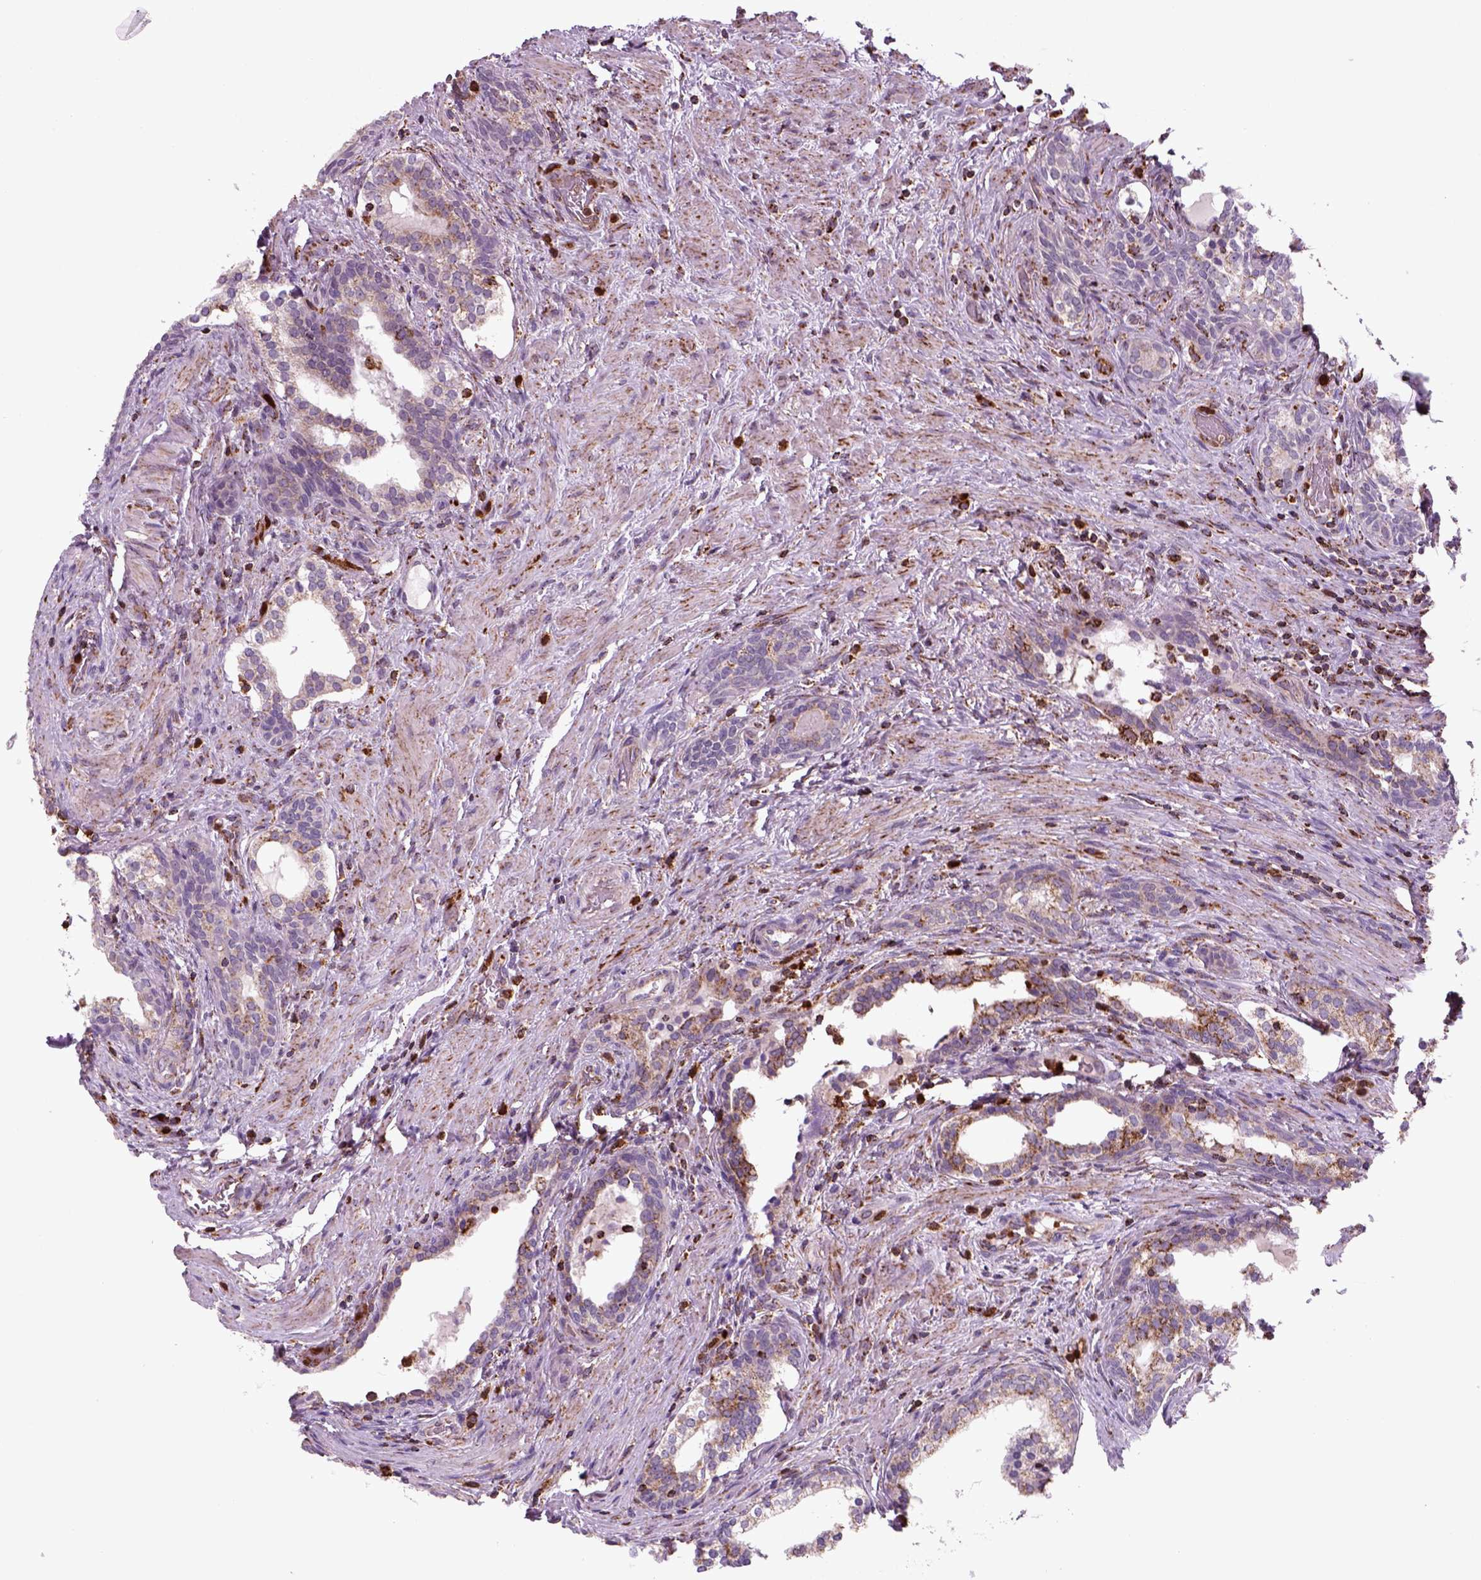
{"staining": {"intensity": "moderate", "quantity": "<25%", "location": "cytoplasmic/membranous"}, "tissue": "prostate cancer", "cell_type": "Tumor cells", "image_type": "cancer", "snomed": [{"axis": "morphology", "description": "Adenocarcinoma, NOS"}, {"axis": "morphology", "description": "Adenocarcinoma, High grade"}, {"axis": "topography", "description": "Prostate"}], "caption": "Immunohistochemical staining of human prostate adenocarcinoma reveals moderate cytoplasmic/membranous protein positivity in about <25% of tumor cells.", "gene": "NUDT16L1", "patient": {"sex": "male", "age": 61}}